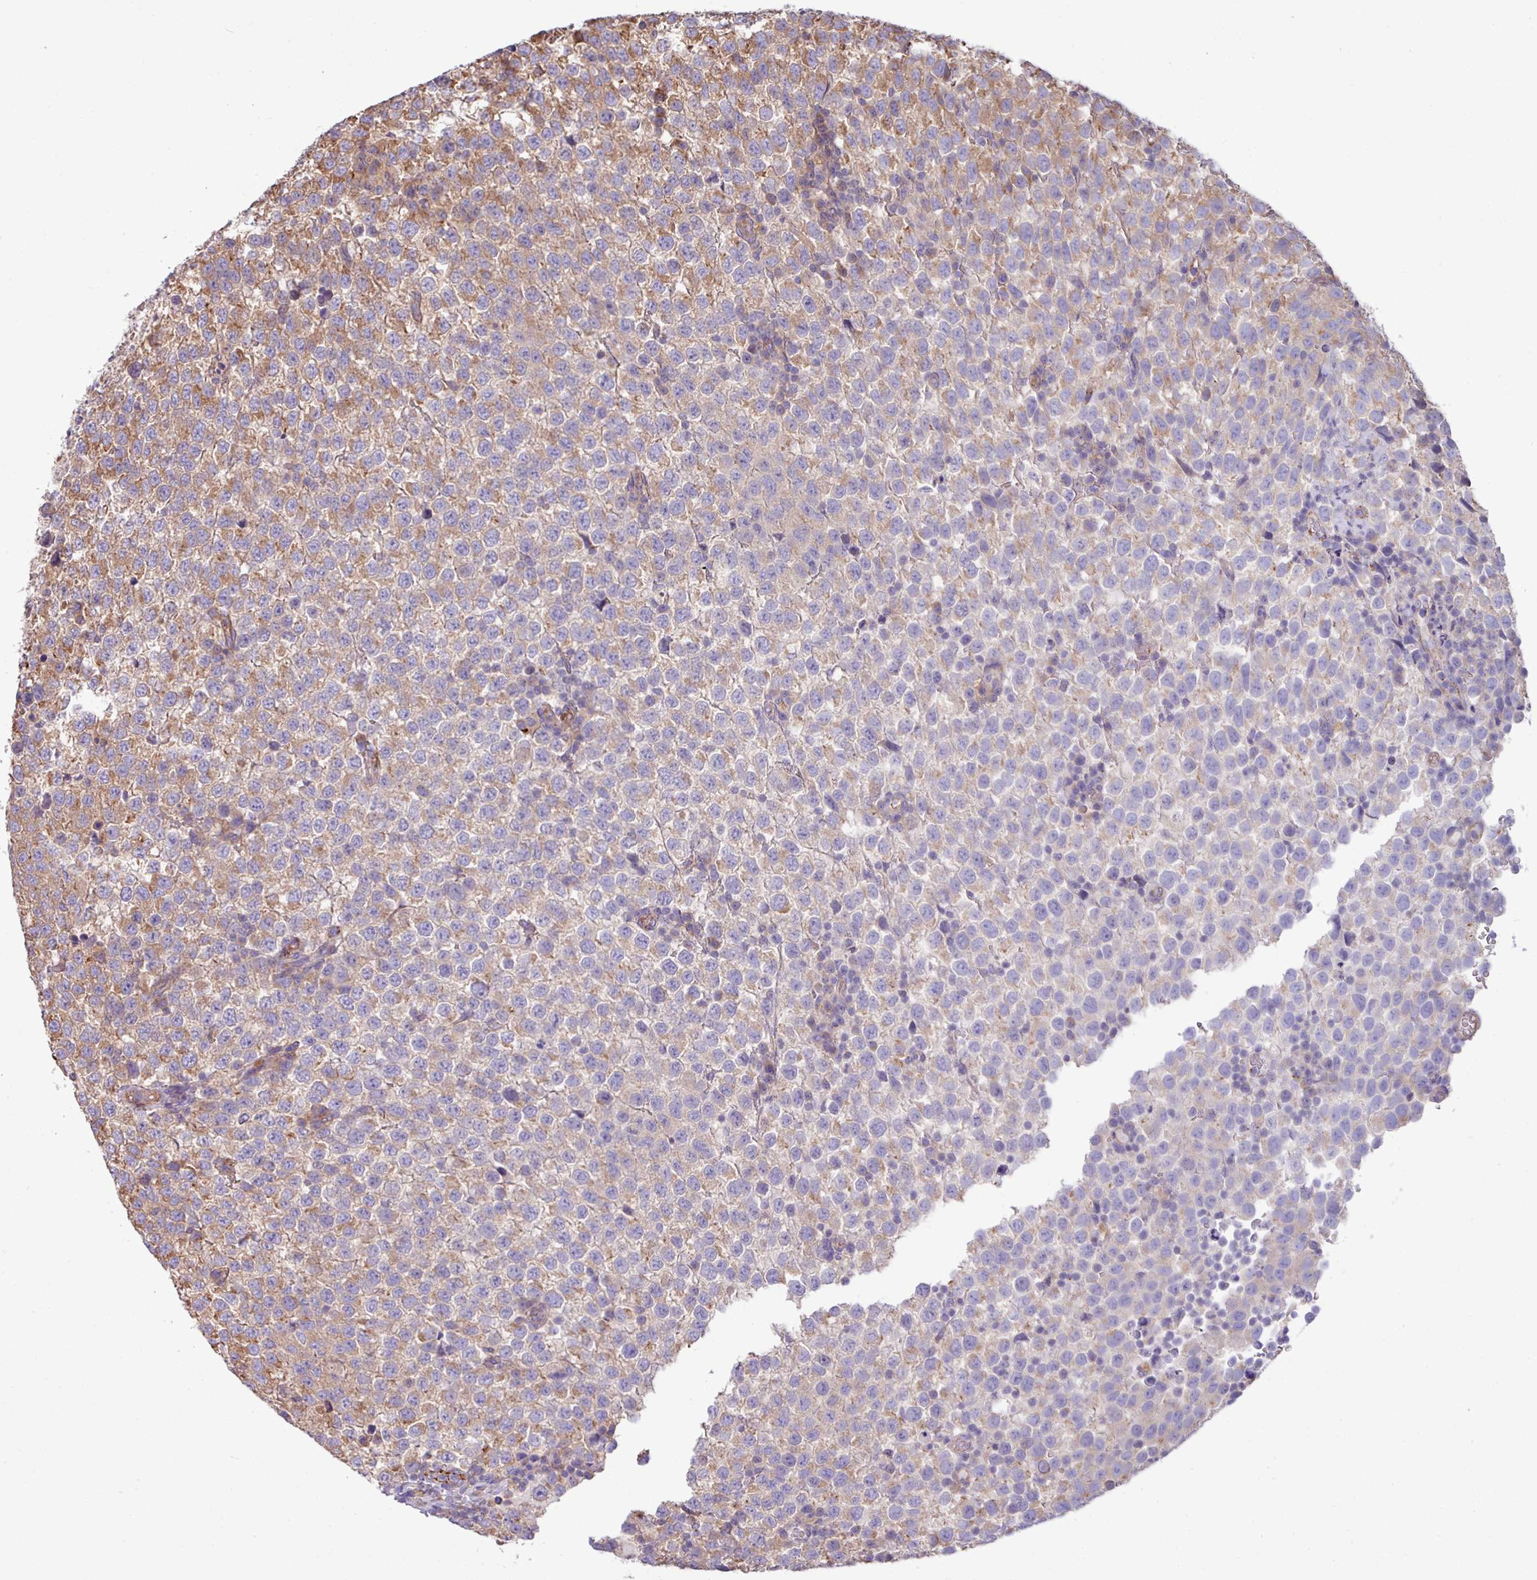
{"staining": {"intensity": "moderate", "quantity": "25%-75%", "location": "cytoplasmic/membranous"}, "tissue": "testis cancer", "cell_type": "Tumor cells", "image_type": "cancer", "snomed": [{"axis": "morphology", "description": "Seminoma, NOS"}, {"axis": "topography", "description": "Testis"}], "caption": "About 25%-75% of tumor cells in human testis seminoma display moderate cytoplasmic/membranous protein expression as visualized by brown immunohistochemical staining.", "gene": "PPM1J", "patient": {"sex": "male", "age": 34}}